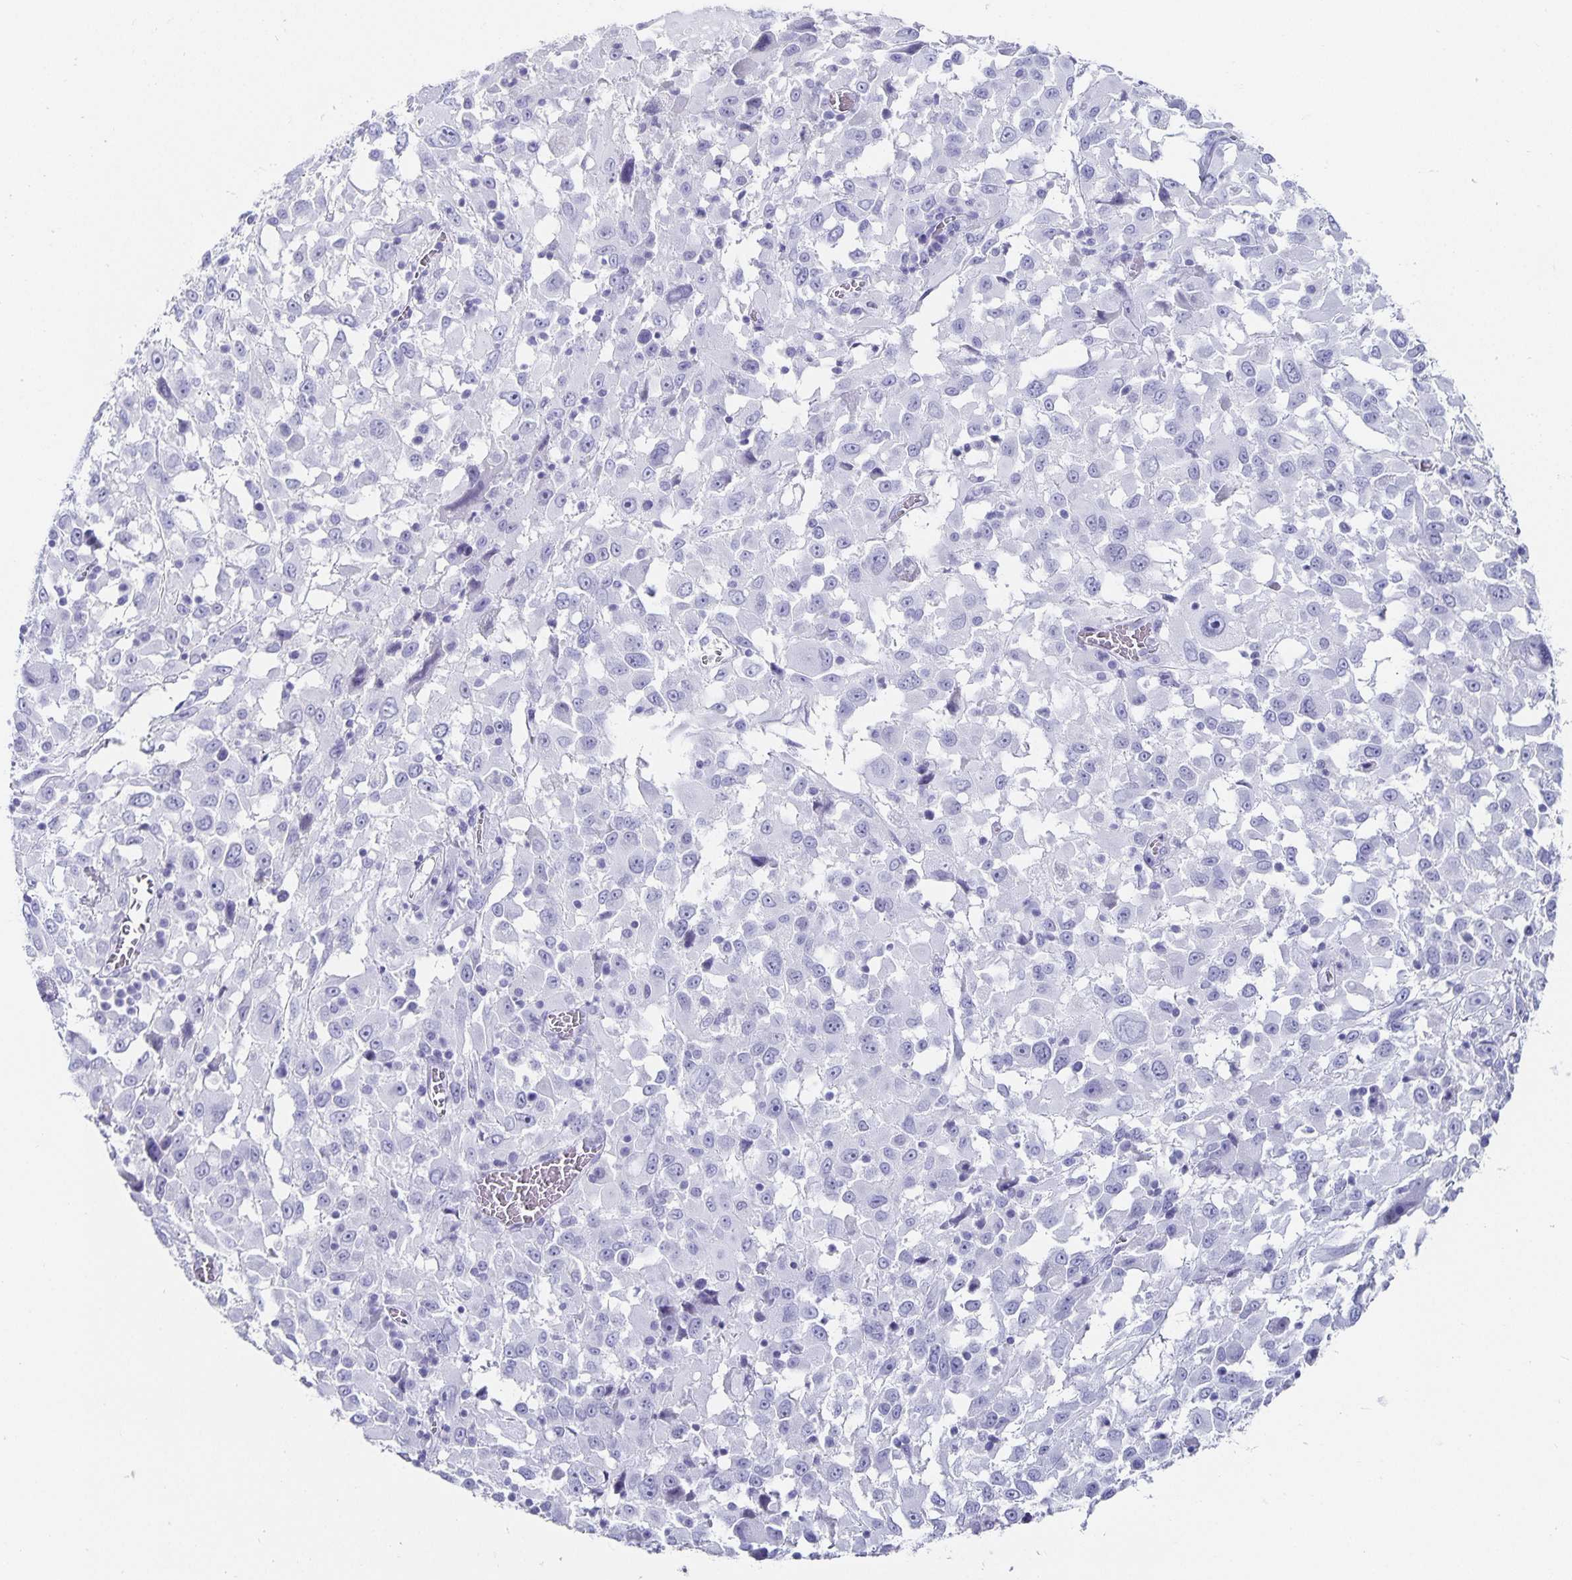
{"staining": {"intensity": "negative", "quantity": "none", "location": "none"}, "tissue": "melanoma", "cell_type": "Tumor cells", "image_type": "cancer", "snomed": [{"axis": "morphology", "description": "Malignant melanoma, Metastatic site"}, {"axis": "topography", "description": "Soft tissue"}], "caption": "Malignant melanoma (metastatic site) was stained to show a protein in brown. There is no significant positivity in tumor cells.", "gene": "CHGA", "patient": {"sex": "male", "age": 50}}